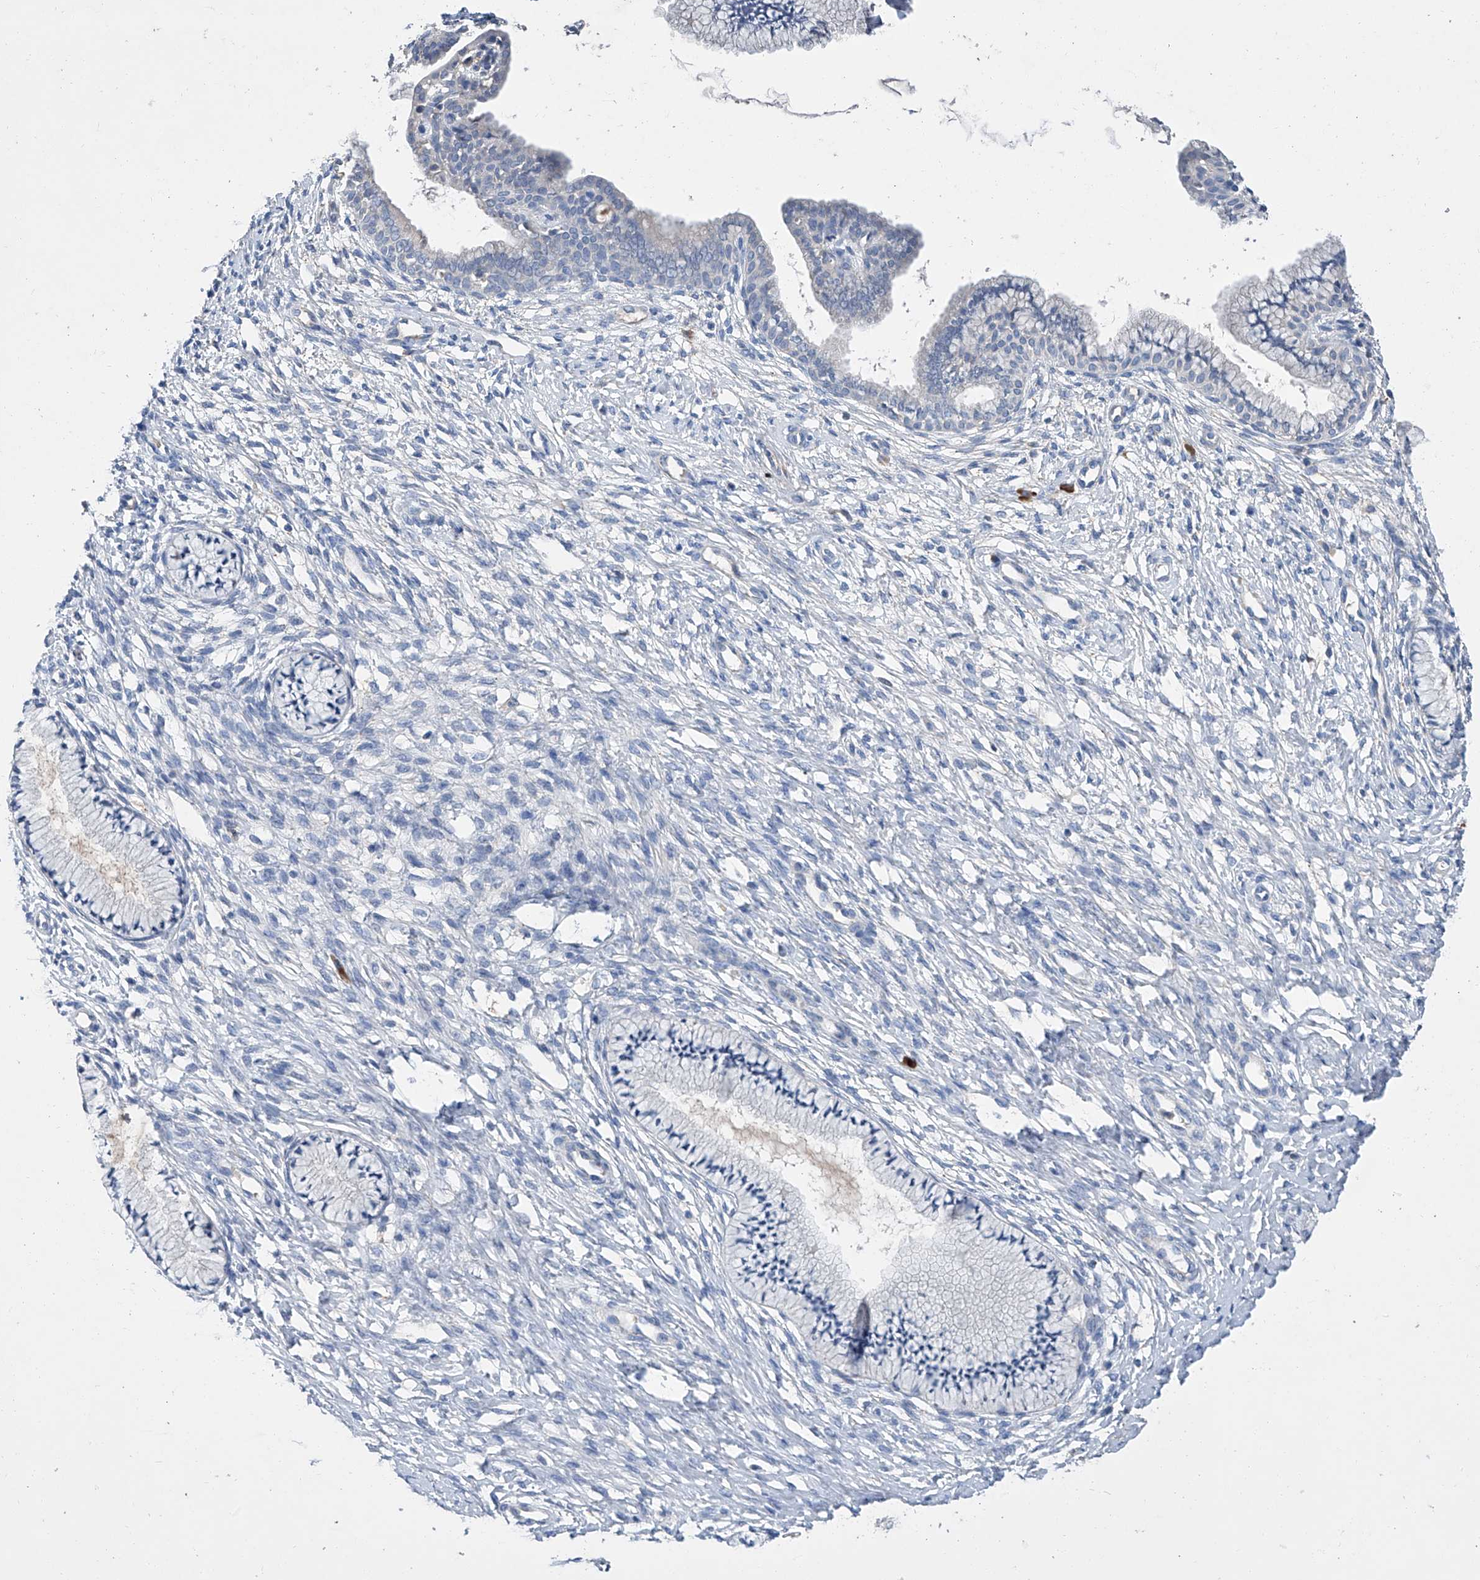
{"staining": {"intensity": "negative", "quantity": "none", "location": "none"}, "tissue": "cervix", "cell_type": "Glandular cells", "image_type": "normal", "snomed": [{"axis": "morphology", "description": "Normal tissue, NOS"}, {"axis": "topography", "description": "Cervix"}], "caption": "DAB (3,3'-diaminobenzidine) immunohistochemical staining of unremarkable cervix demonstrates no significant expression in glandular cells.", "gene": "GPT", "patient": {"sex": "female", "age": 36}}